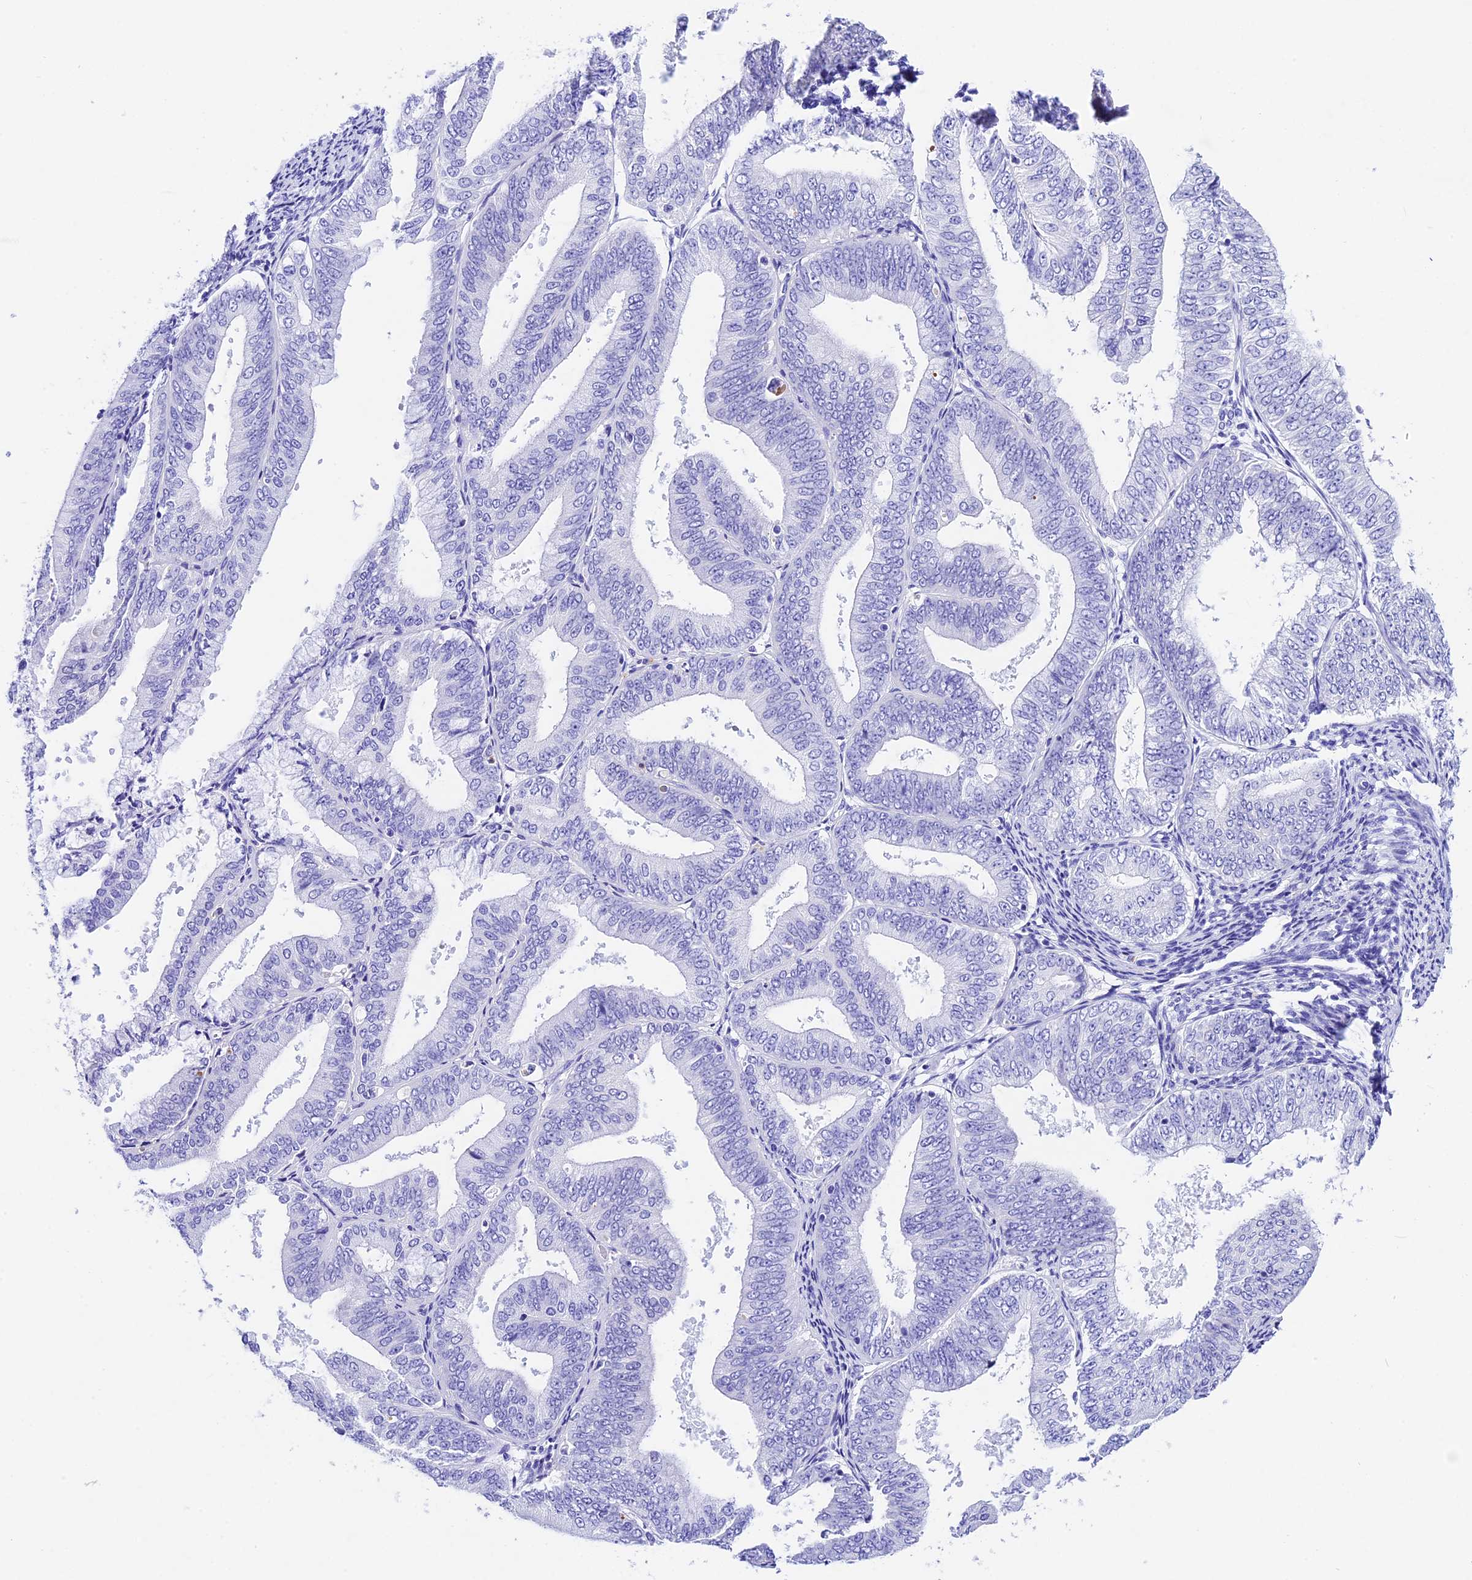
{"staining": {"intensity": "negative", "quantity": "none", "location": "none"}, "tissue": "endometrial cancer", "cell_type": "Tumor cells", "image_type": "cancer", "snomed": [{"axis": "morphology", "description": "Adenocarcinoma, NOS"}, {"axis": "topography", "description": "Endometrium"}], "caption": "Adenocarcinoma (endometrial) stained for a protein using immunohistochemistry reveals no expression tumor cells.", "gene": "PSG11", "patient": {"sex": "female", "age": 63}}